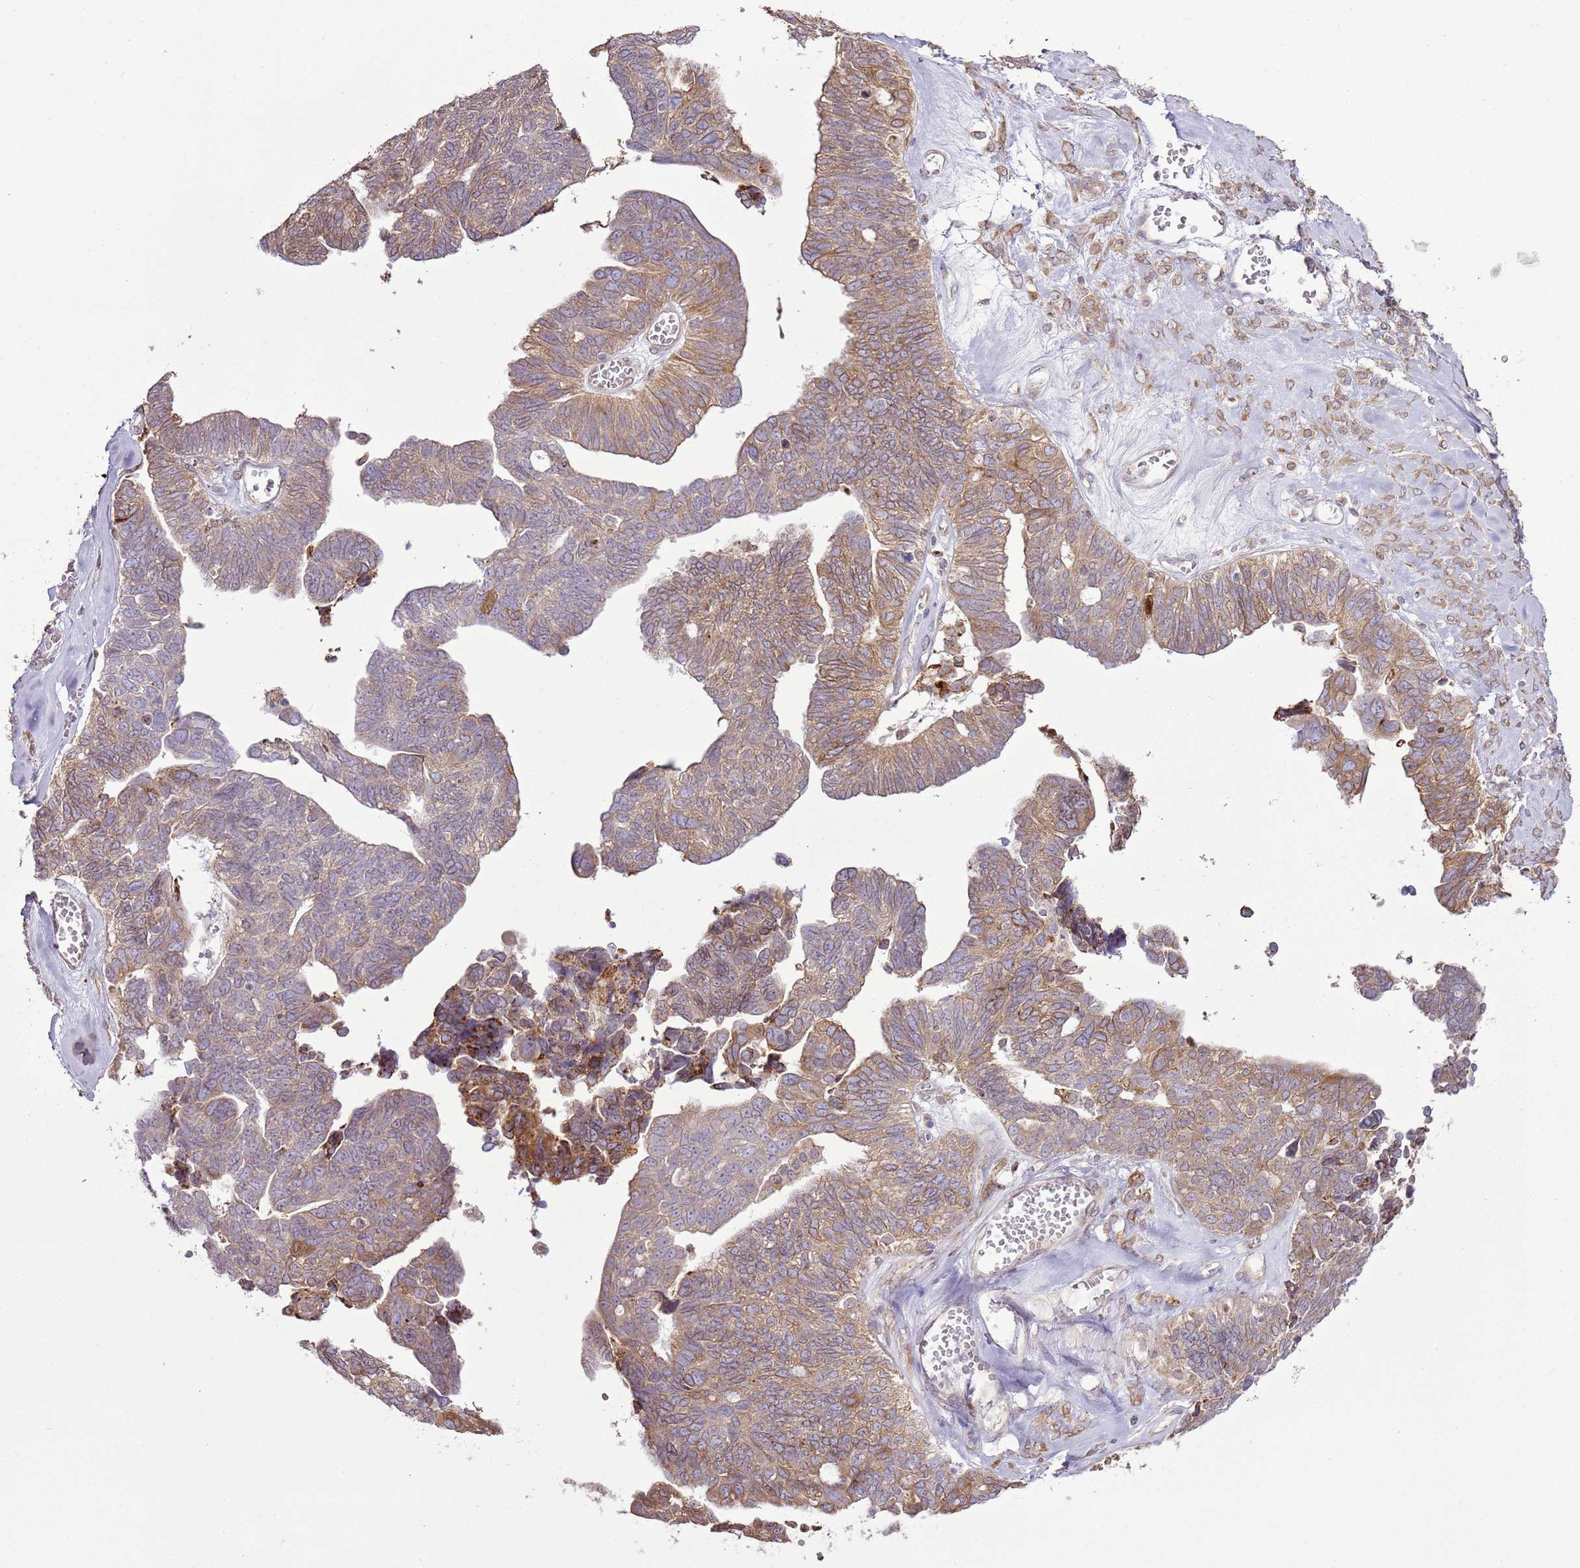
{"staining": {"intensity": "weak", "quantity": ">75%", "location": "cytoplasmic/membranous"}, "tissue": "ovarian cancer", "cell_type": "Tumor cells", "image_type": "cancer", "snomed": [{"axis": "morphology", "description": "Cystadenocarcinoma, serous, NOS"}, {"axis": "topography", "description": "Ovary"}], "caption": "A brown stain shows weak cytoplasmic/membranous expression of a protein in ovarian cancer (serous cystadenocarcinoma) tumor cells. The staining was performed using DAB, with brown indicating positive protein expression. Nuclei are stained blue with hematoxylin.", "gene": "TMED10", "patient": {"sex": "female", "age": 79}}